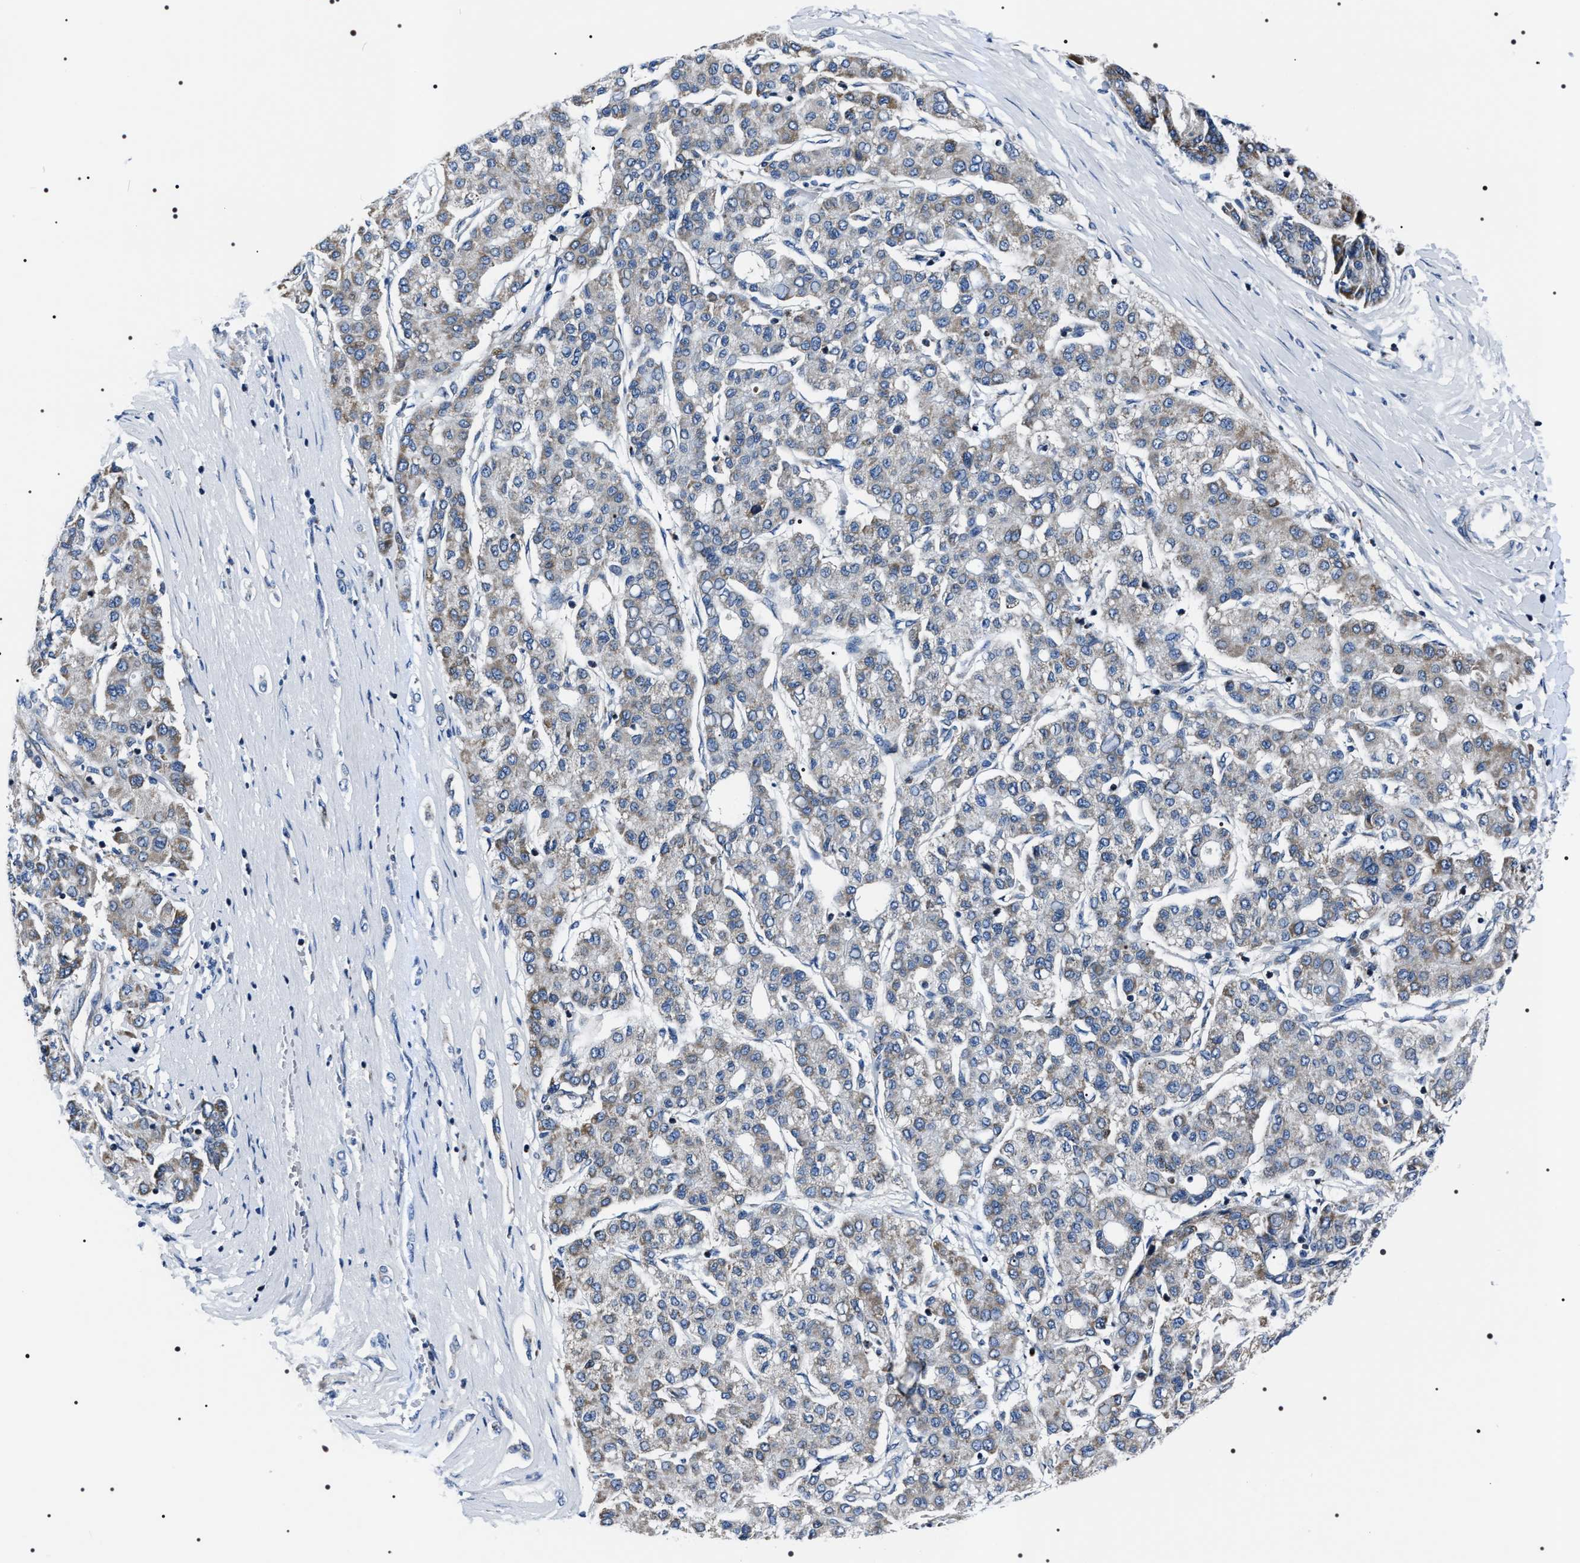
{"staining": {"intensity": "weak", "quantity": "<25%", "location": "cytoplasmic/membranous"}, "tissue": "liver cancer", "cell_type": "Tumor cells", "image_type": "cancer", "snomed": [{"axis": "morphology", "description": "Carcinoma, Hepatocellular, NOS"}, {"axis": "topography", "description": "Liver"}], "caption": "This is an immunohistochemistry image of human liver cancer (hepatocellular carcinoma). There is no staining in tumor cells.", "gene": "NTMT1", "patient": {"sex": "male", "age": 65}}